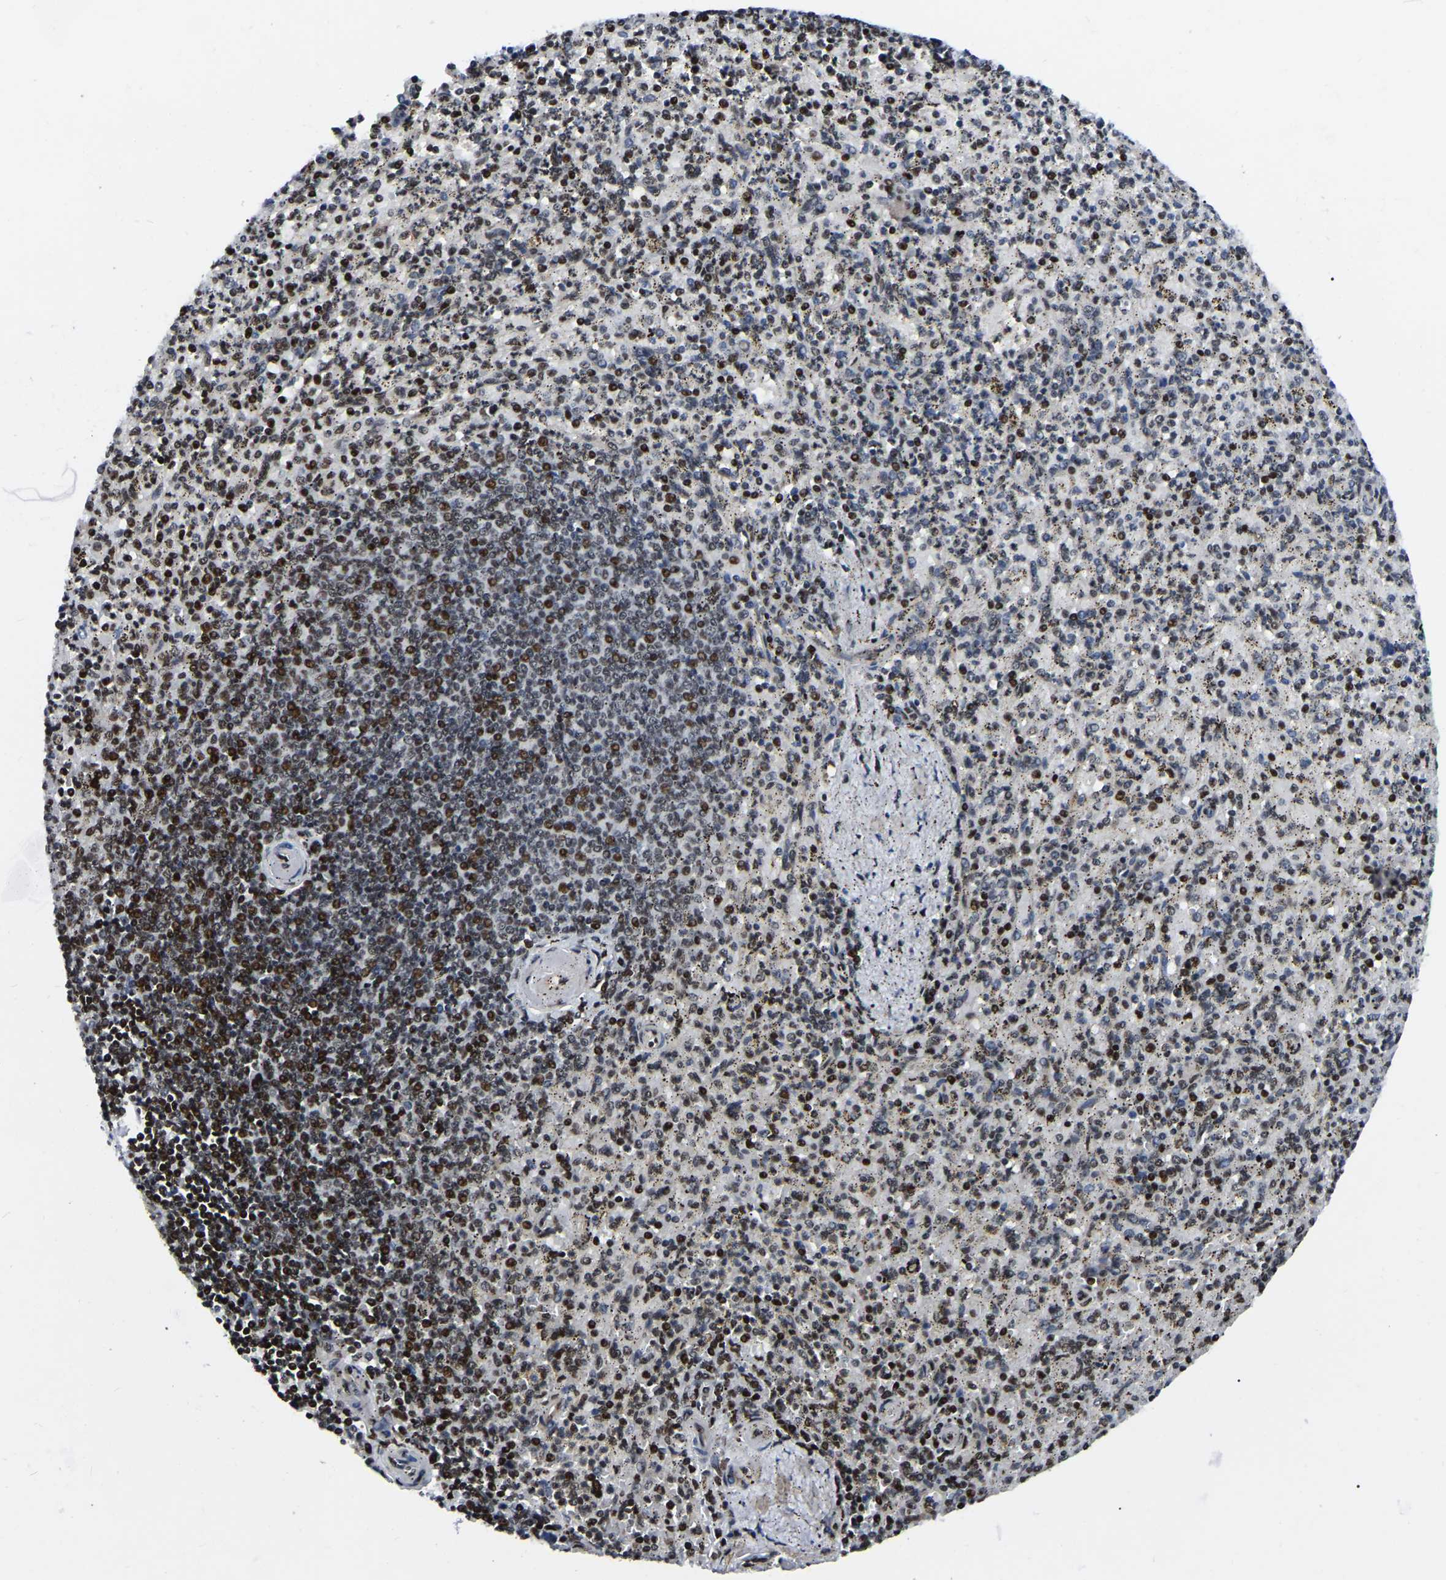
{"staining": {"intensity": "strong", "quantity": "25%-75%", "location": "nuclear"}, "tissue": "spleen", "cell_type": "Cells in red pulp", "image_type": "normal", "snomed": [{"axis": "morphology", "description": "Normal tissue, NOS"}, {"axis": "topography", "description": "Spleen"}], "caption": "Brown immunohistochemical staining in benign spleen displays strong nuclear expression in approximately 25%-75% of cells in red pulp. The protein is stained brown, and the nuclei are stained in blue (DAB IHC with brightfield microscopy, high magnification).", "gene": "TRIM35", "patient": {"sex": "male", "age": 72}}